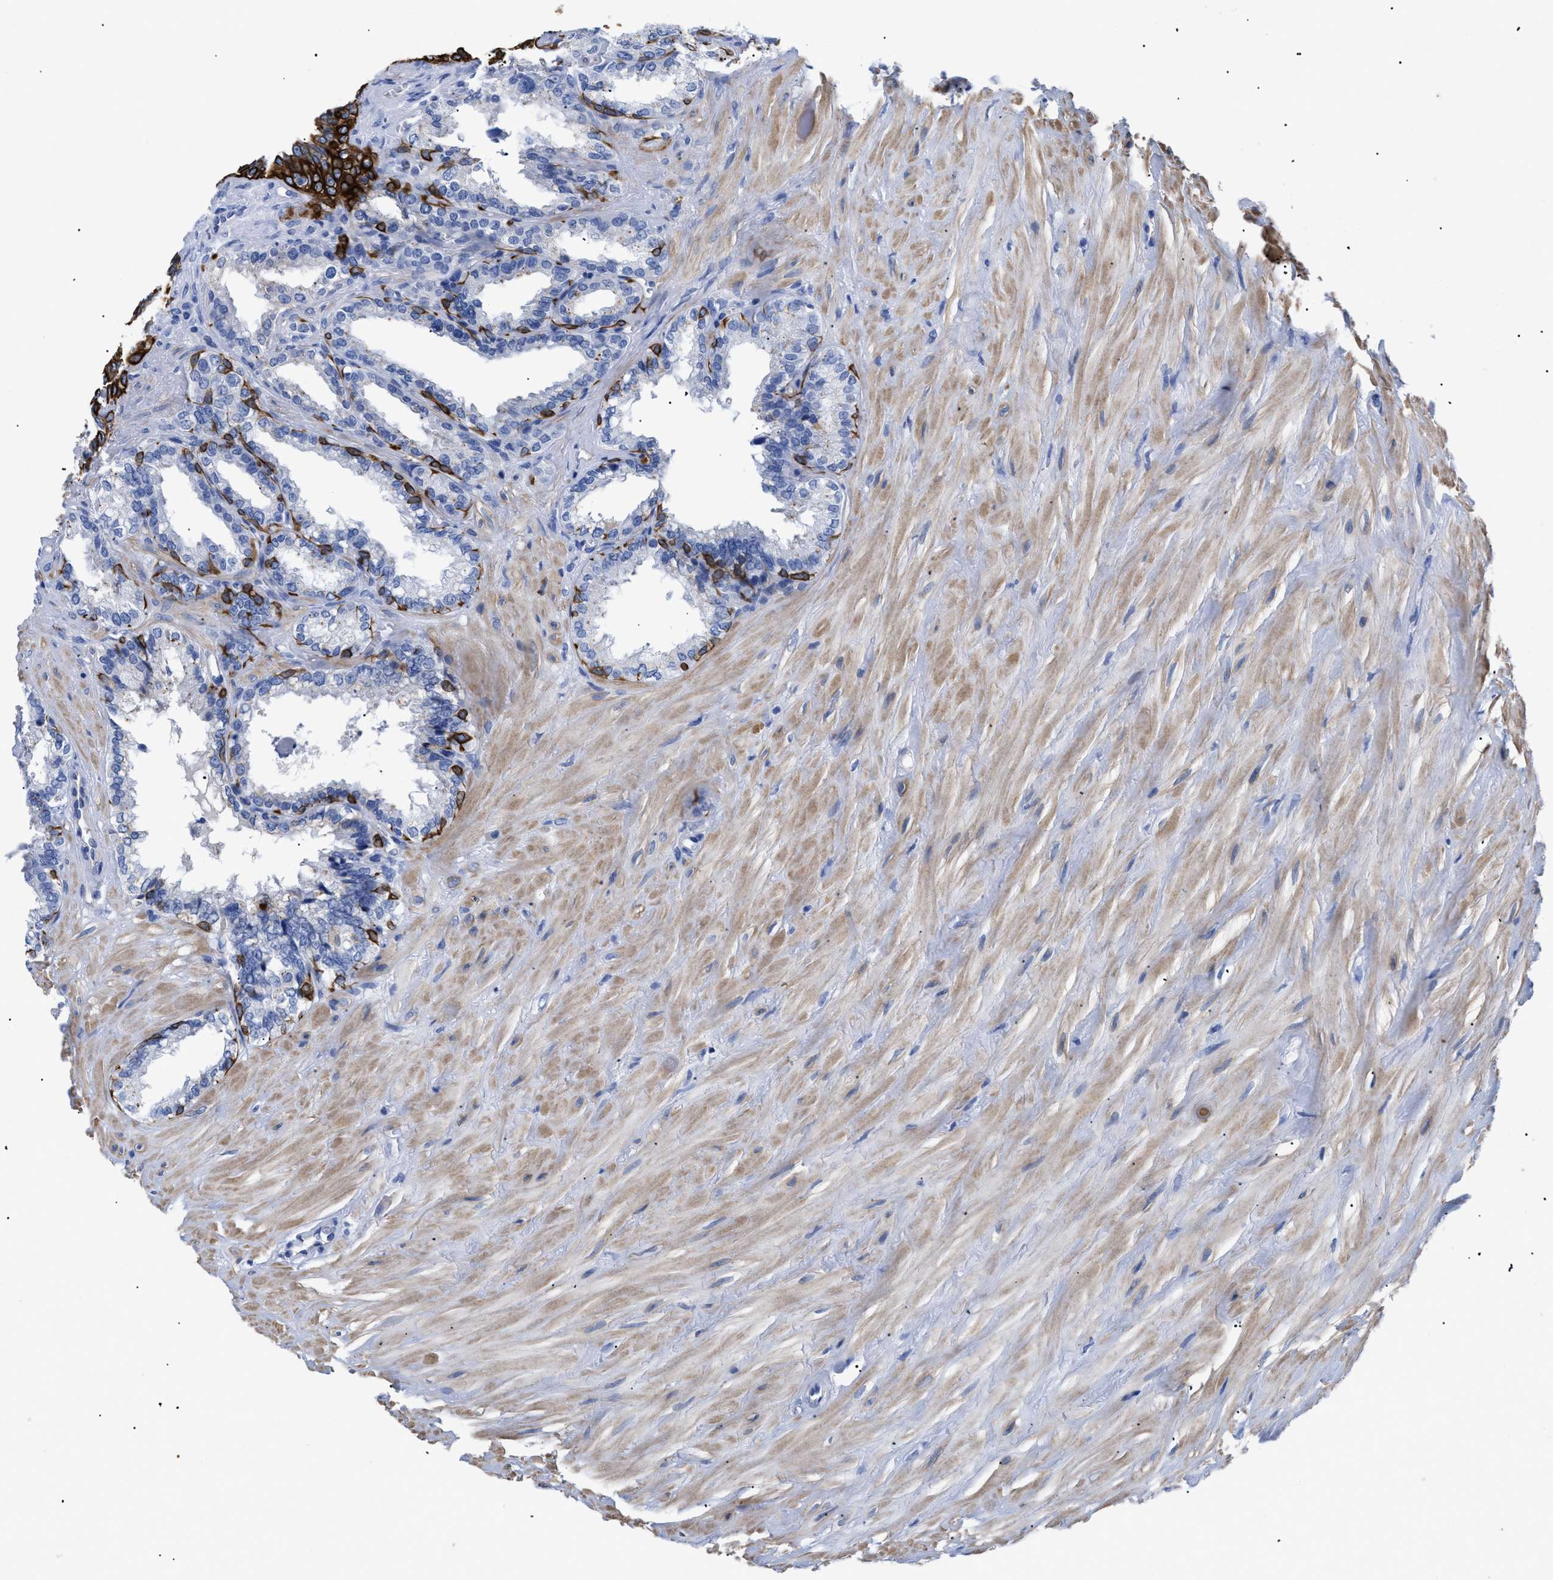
{"staining": {"intensity": "strong", "quantity": "<25%", "location": "cytoplasmic/membranous"}, "tissue": "seminal vesicle", "cell_type": "Glandular cells", "image_type": "normal", "snomed": [{"axis": "morphology", "description": "Normal tissue, NOS"}, {"axis": "topography", "description": "Seminal veicle"}], "caption": "Seminal vesicle was stained to show a protein in brown. There is medium levels of strong cytoplasmic/membranous staining in approximately <25% of glandular cells. The staining is performed using DAB (3,3'-diaminobenzidine) brown chromogen to label protein expression. The nuclei are counter-stained blue using hematoxylin.", "gene": "TMEM68", "patient": {"sex": "male", "age": 64}}